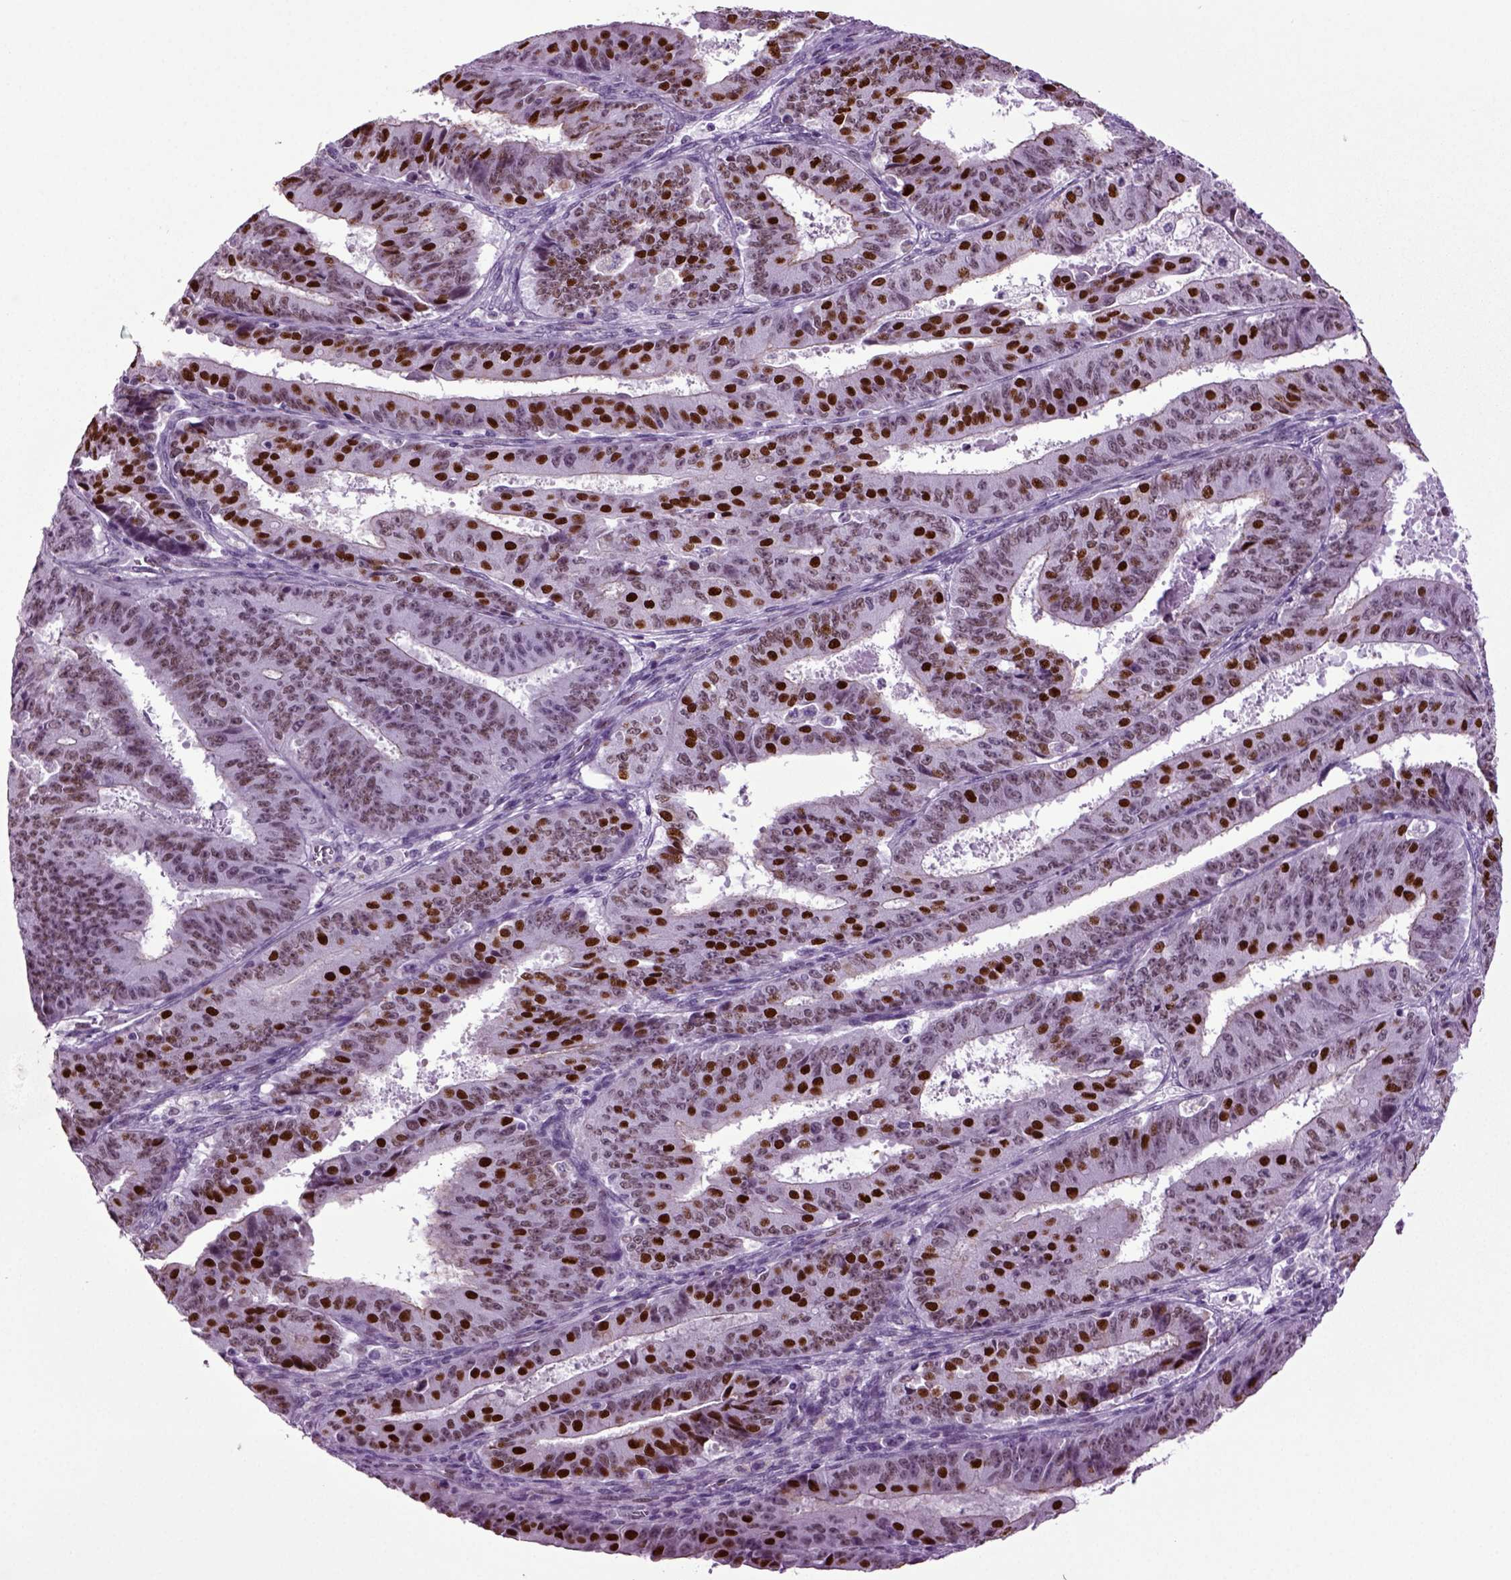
{"staining": {"intensity": "strong", "quantity": "25%-75%", "location": "nuclear"}, "tissue": "ovarian cancer", "cell_type": "Tumor cells", "image_type": "cancer", "snomed": [{"axis": "morphology", "description": "Carcinoma, endometroid"}, {"axis": "topography", "description": "Ovary"}], "caption": "Ovarian cancer stained with DAB (3,3'-diaminobenzidine) immunohistochemistry (IHC) exhibits high levels of strong nuclear expression in about 25%-75% of tumor cells.", "gene": "RFX3", "patient": {"sex": "female", "age": 42}}